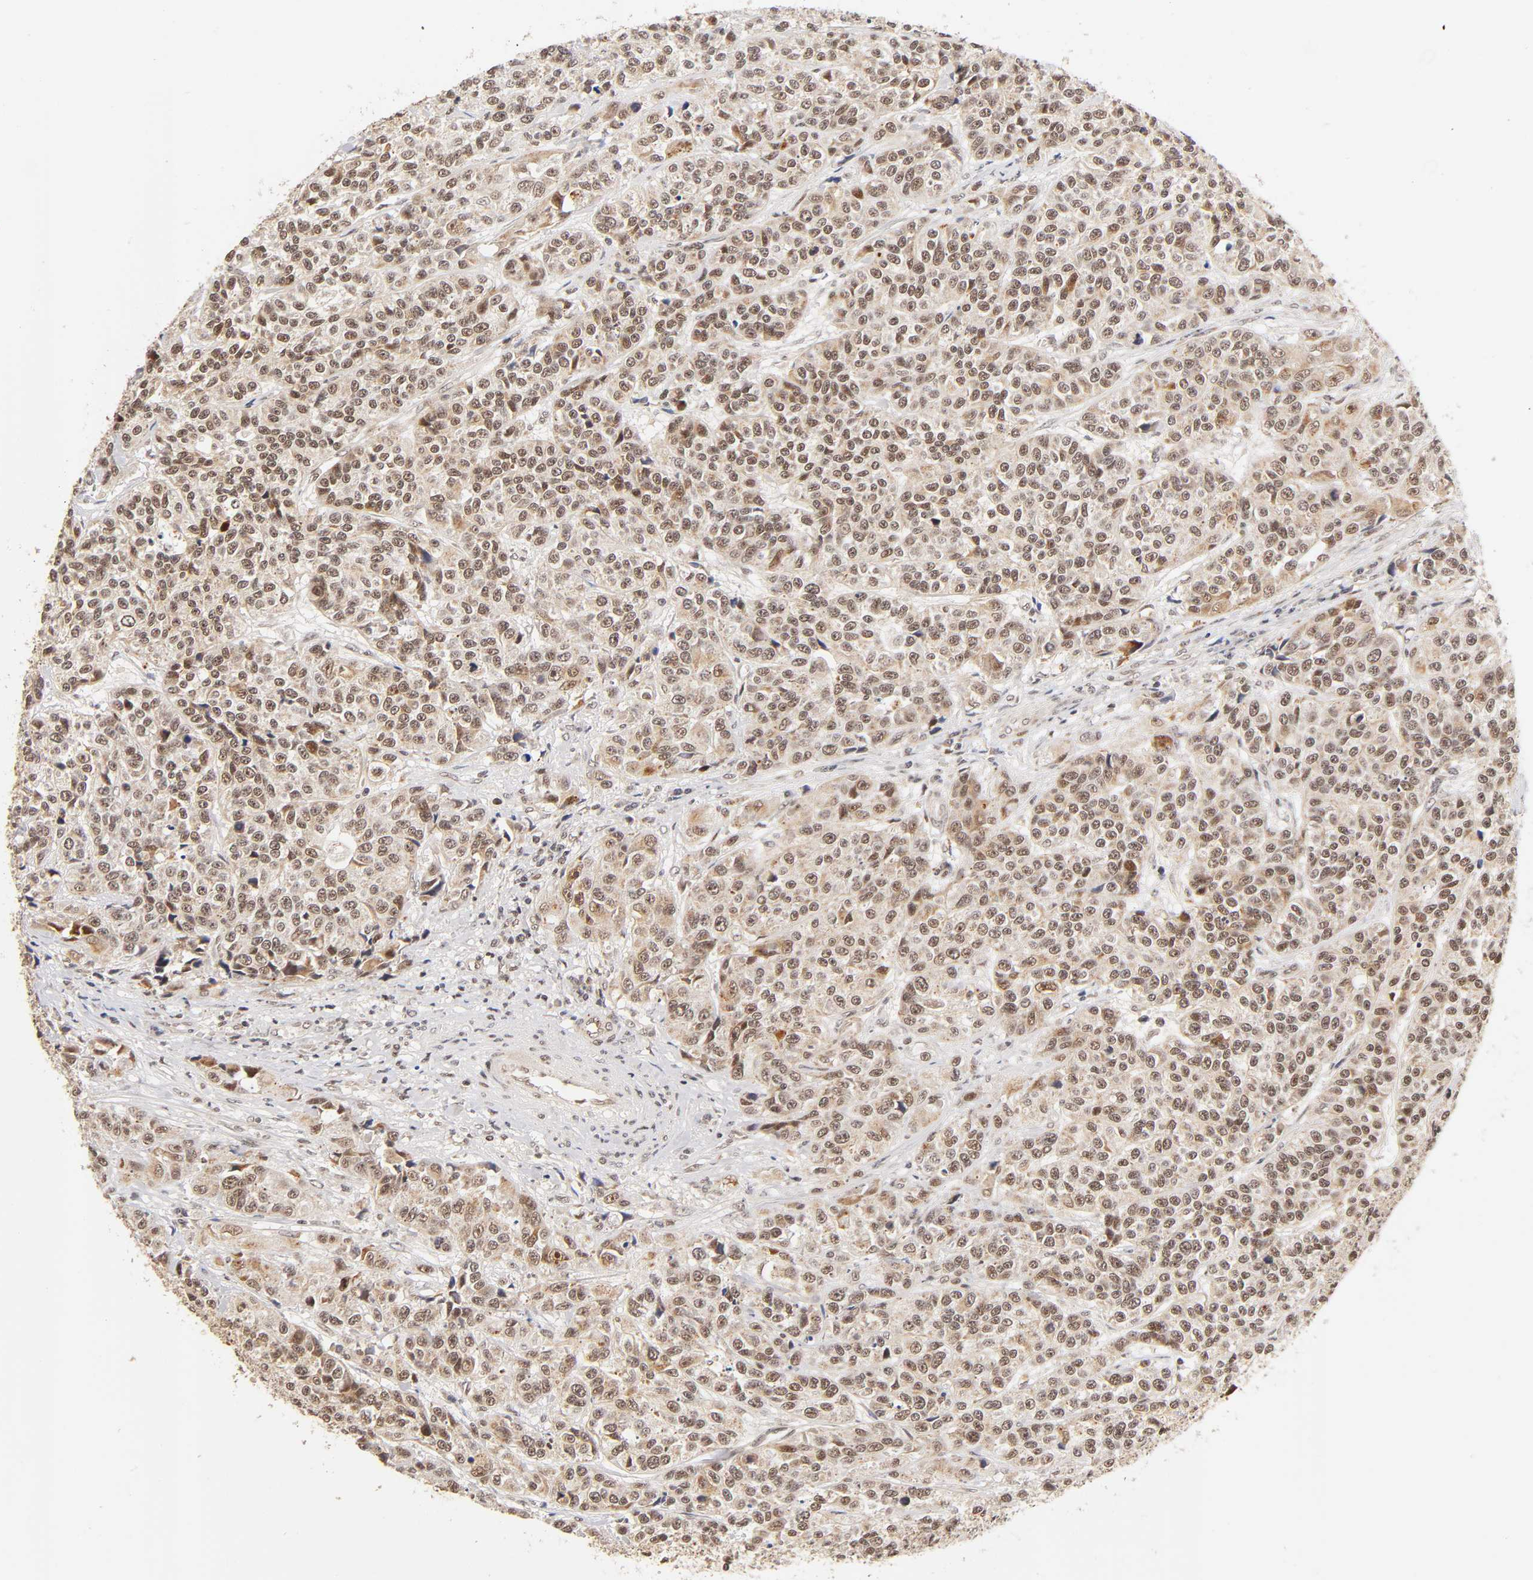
{"staining": {"intensity": "moderate", "quantity": ">75%", "location": "cytoplasmic/membranous,nuclear"}, "tissue": "urothelial cancer", "cell_type": "Tumor cells", "image_type": "cancer", "snomed": [{"axis": "morphology", "description": "Urothelial carcinoma, High grade"}, {"axis": "topography", "description": "Urinary bladder"}], "caption": "High-grade urothelial carcinoma stained with DAB IHC reveals medium levels of moderate cytoplasmic/membranous and nuclear expression in about >75% of tumor cells.", "gene": "TAF10", "patient": {"sex": "female", "age": 81}}